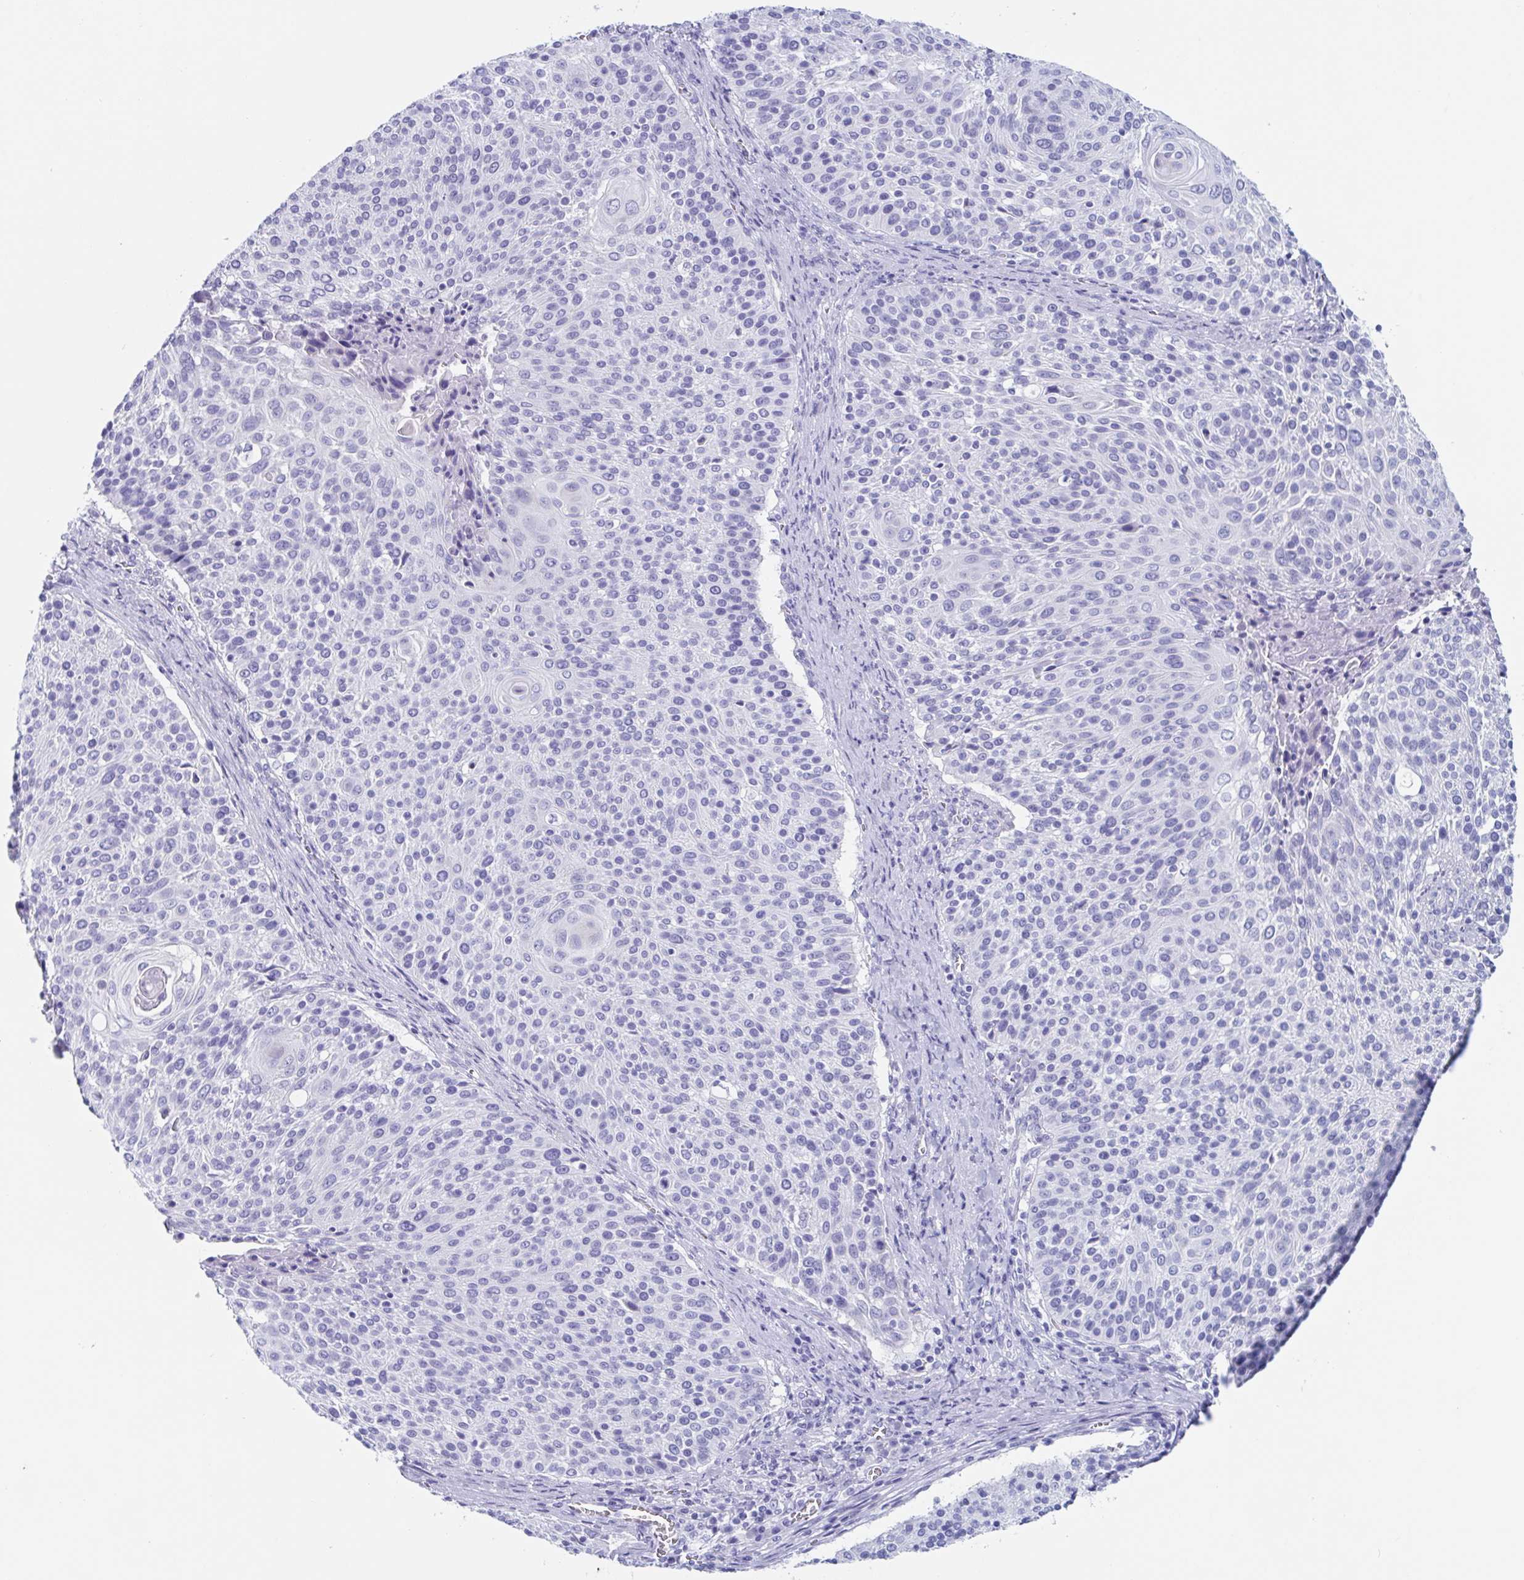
{"staining": {"intensity": "negative", "quantity": "none", "location": "none"}, "tissue": "cervical cancer", "cell_type": "Tumor cells", "image_type": "cancer", "snomed": [{"axis": "morphology", "description": "Squamous cell carcinoma, NOS"}, {"axis": "topography", "description": "Cervix"}], "caption": "Photomicrograph shows no protein expression in tumor cells of cervical squamous cell carcinoma tissue.", "gene": "ZPBP", "patient": {"sex": "female", "age": 31}}